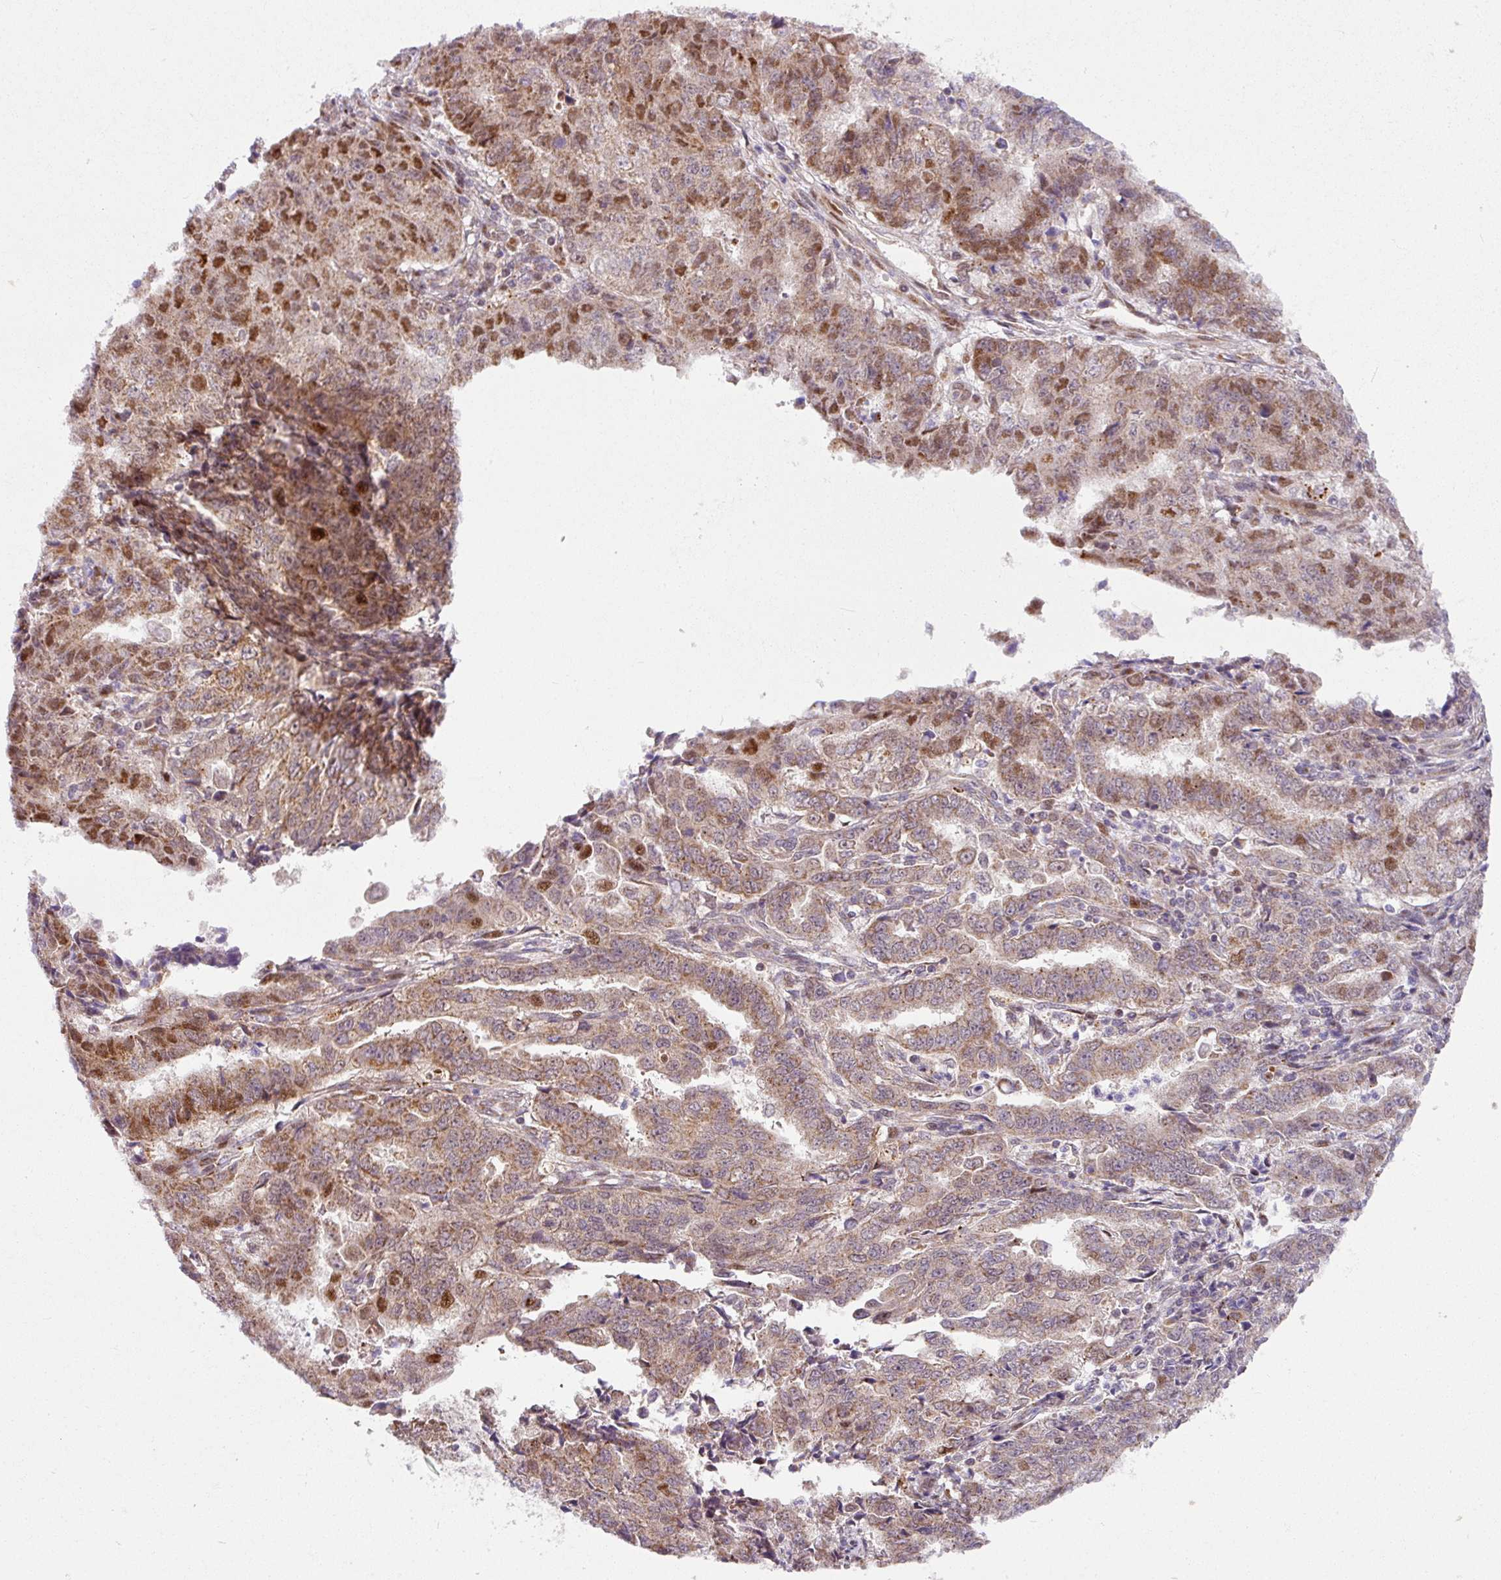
{"staining": {"intensity": "moderate", "quantity": "25%-75%", "location": "cytoplasmic/membranous,nuclear"}, "tissue": "endometrial cancer", "cell_type": "Tumor cells", "image_type": "cancer", "snomed": [{"axis": "morphology", "description": "Adenocarcinoma, NOS"}, {"axis": "topography", "description": "Endometrium"}], "caption": "IHC of human adenocarcinoma (endometrial) demonstrates medium levels of moderate cytoplasmic/membranous and nuclear staining in about 25%-75% of tumor cells. The staining was performed using DAB to visualize the protein expression in brown, while the nuclei were stained in blue with hematoxylin (Magnification: 20x).", "gene": "SARS2", "patient": {"sex": "female", "age": 50}}